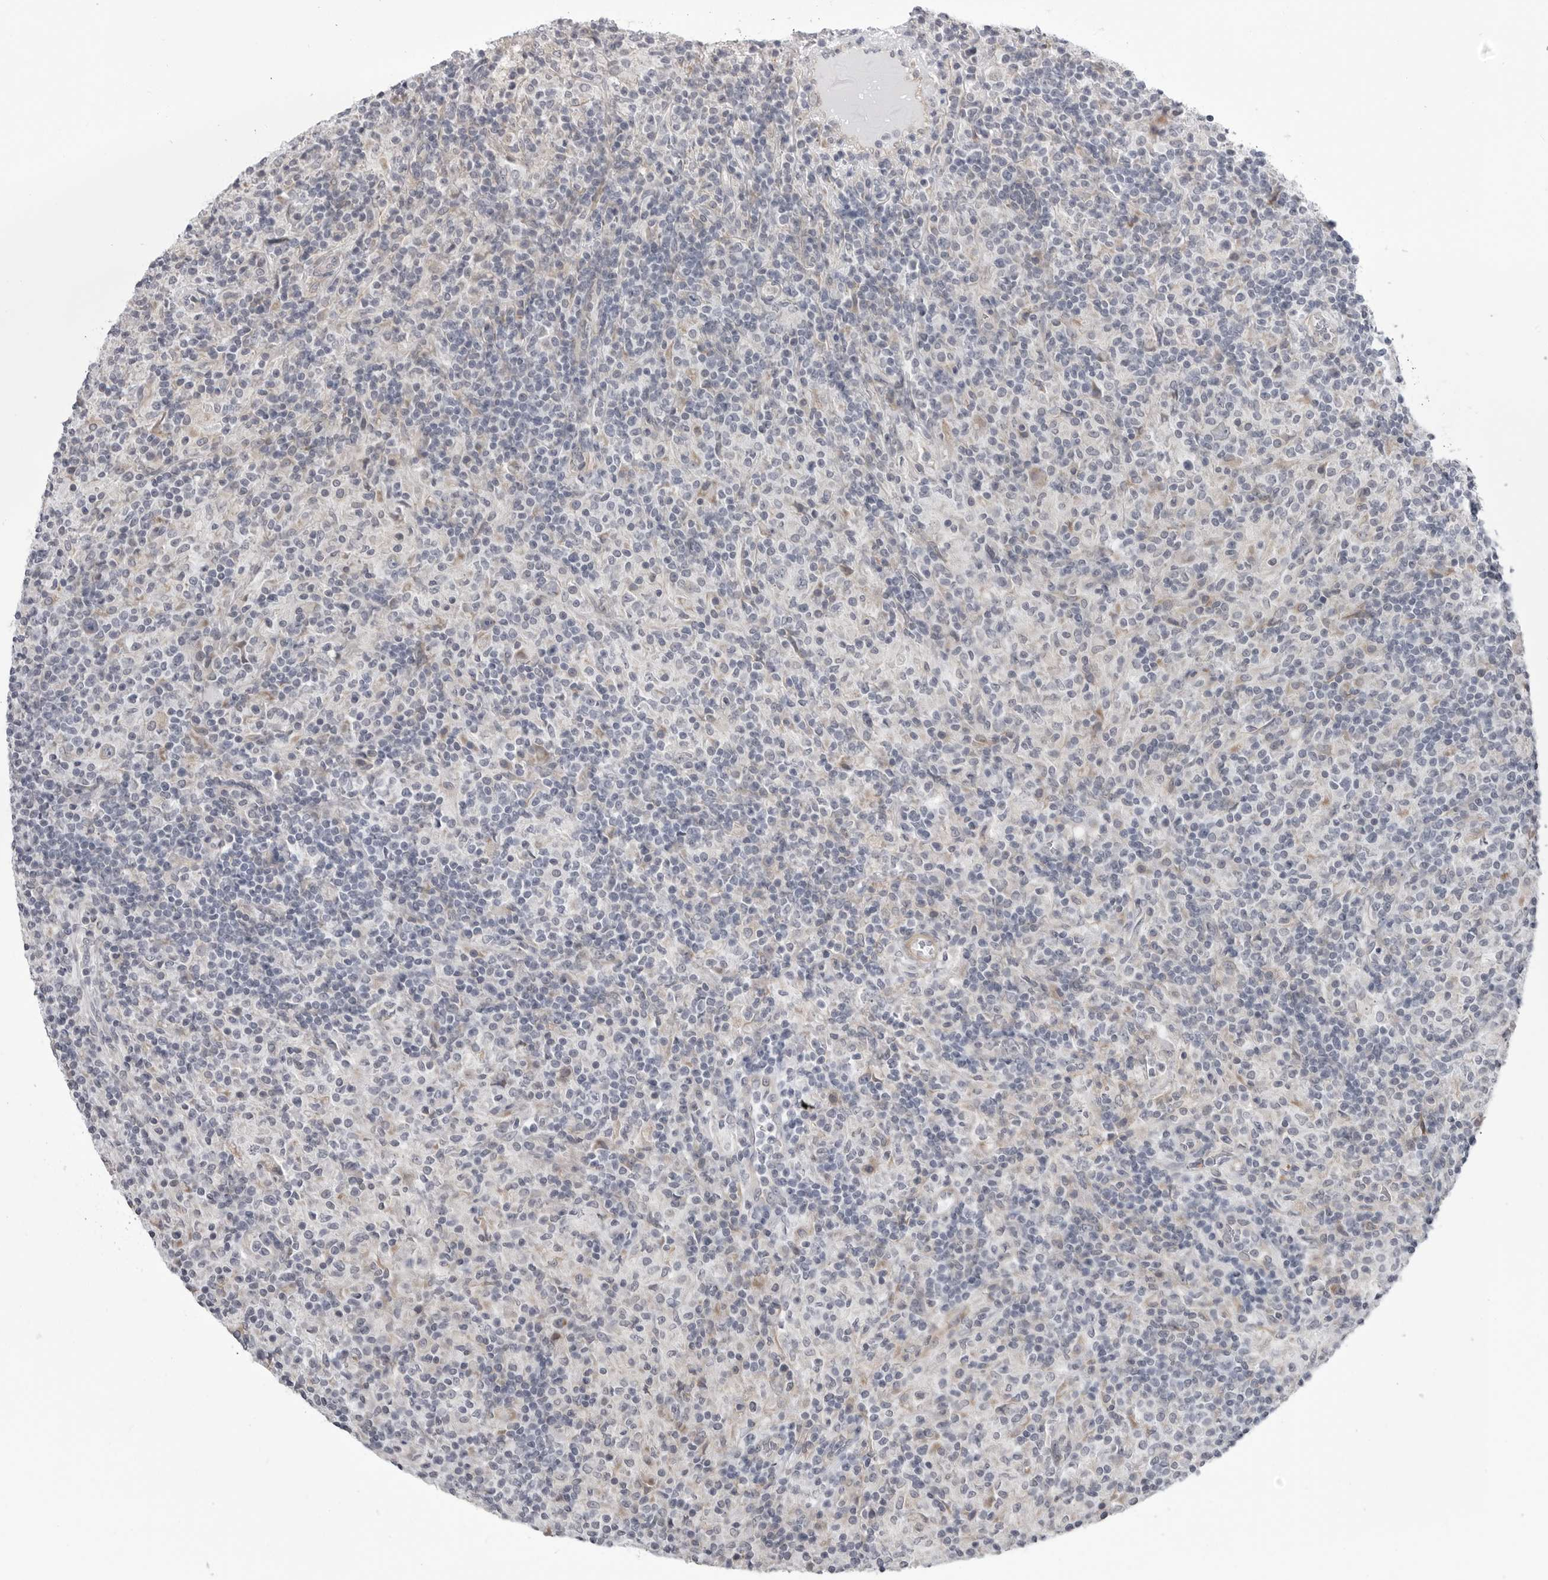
{"staining": {"intensity": "negative", "quantity": "none", "location": "none"}, "tissue": "lymphoma", "cell_type": "Tumor cells", "image_type": "cancer", "snomed": [{"axis": "morphology", "description": "Hodgkin's disease, NOS"}, {"axis": "topography", "description": "Lymph node"}], "caption": "Tumor cells show no significant protein staining in Hodgkin's disease. Nuclei are stained in blue.", "gene": "SCP2", "patient": {"sex": "male", "age": 70}}